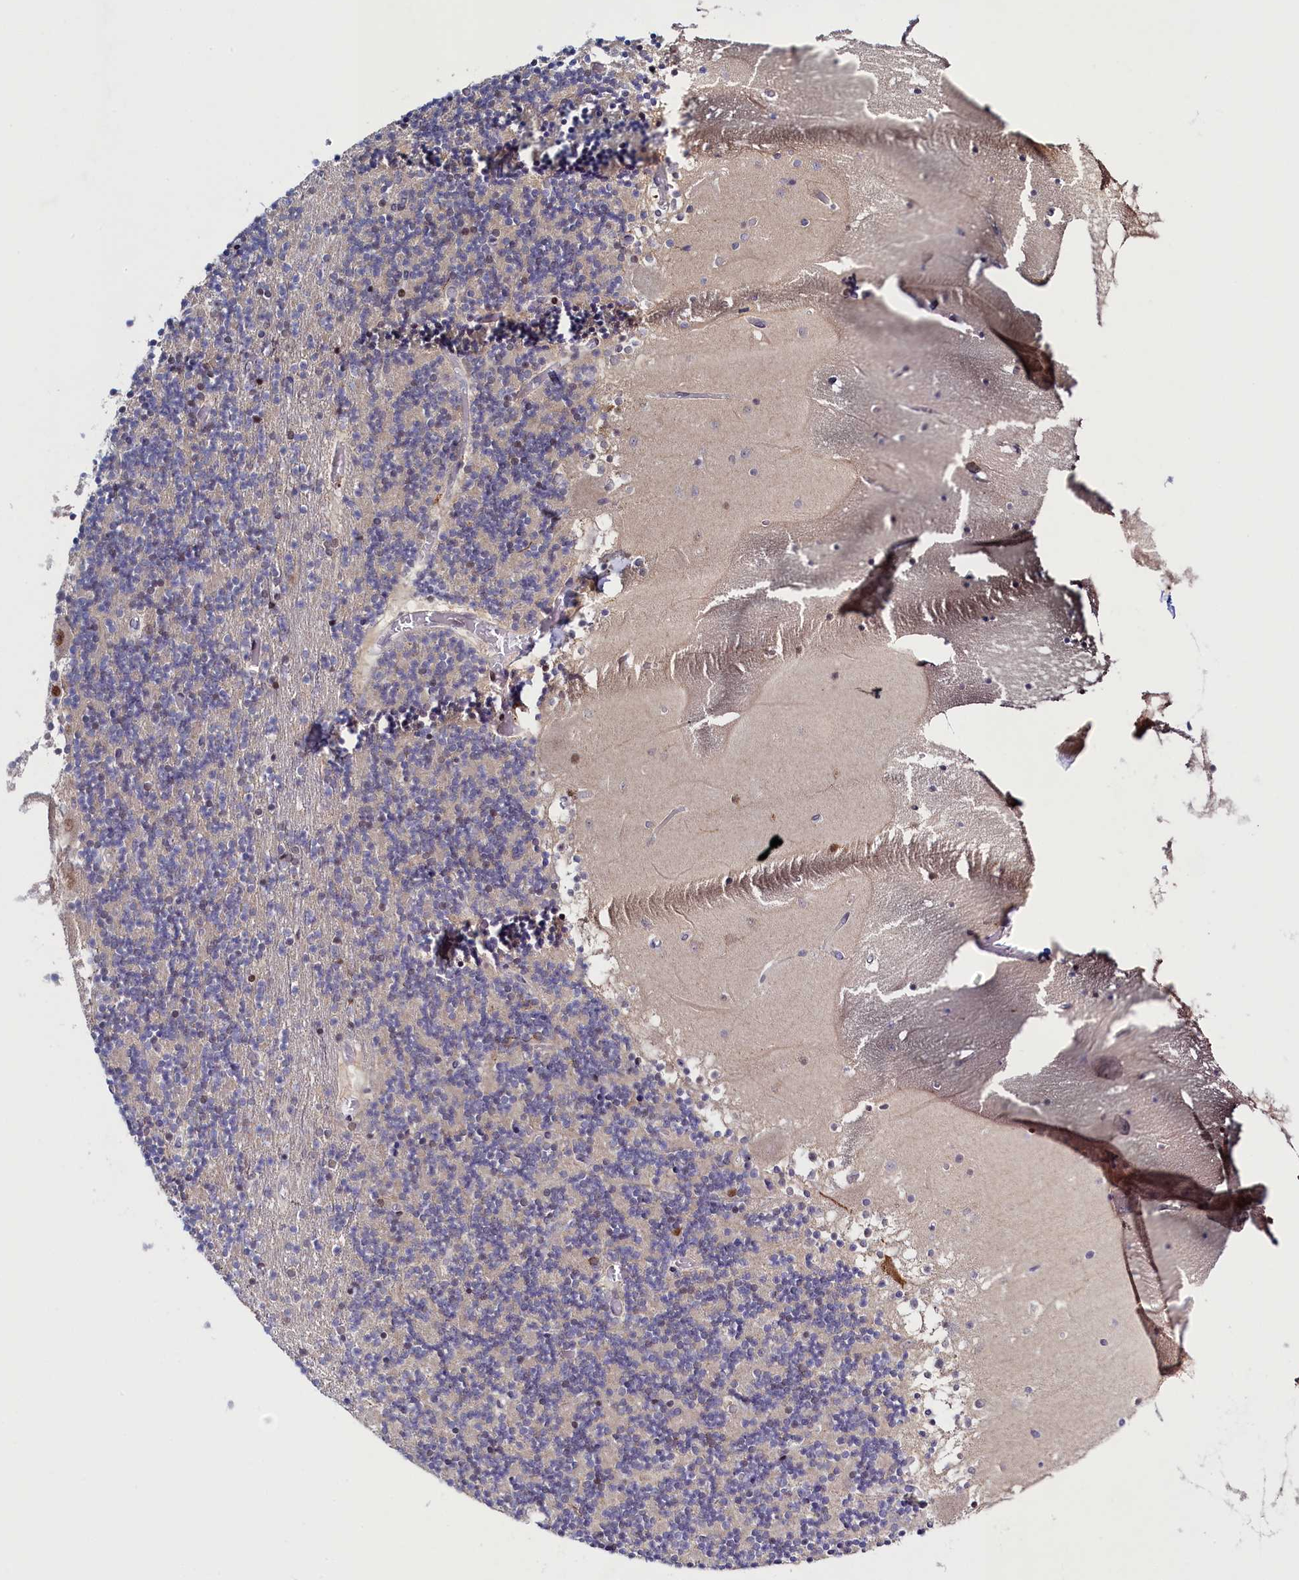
{"staining": {"intensity": "weak", "quantity": "<25%", "location": "nuclear"}, "tissue": "cerebellum", "cell_type": "Cells in granular layer", "image_type": "normal", "snomed": [{"axis": "morphology", "description": "Normal tissue, NOS"}, {"axis": "topography", "description": "Cerebellum"}], "caption": "This image is of benign cerebellum stained with IHC to label a protein in brown with the nuclei are counter-stained blue. There is no staining in cells in granular layer. (DAB (3,3'-diaminobenzidine) IHC visualized using brightfield microscopy, high magnification).", "gene": "ATF7IP2", "patient": {"sex": "female", "age": 28}}